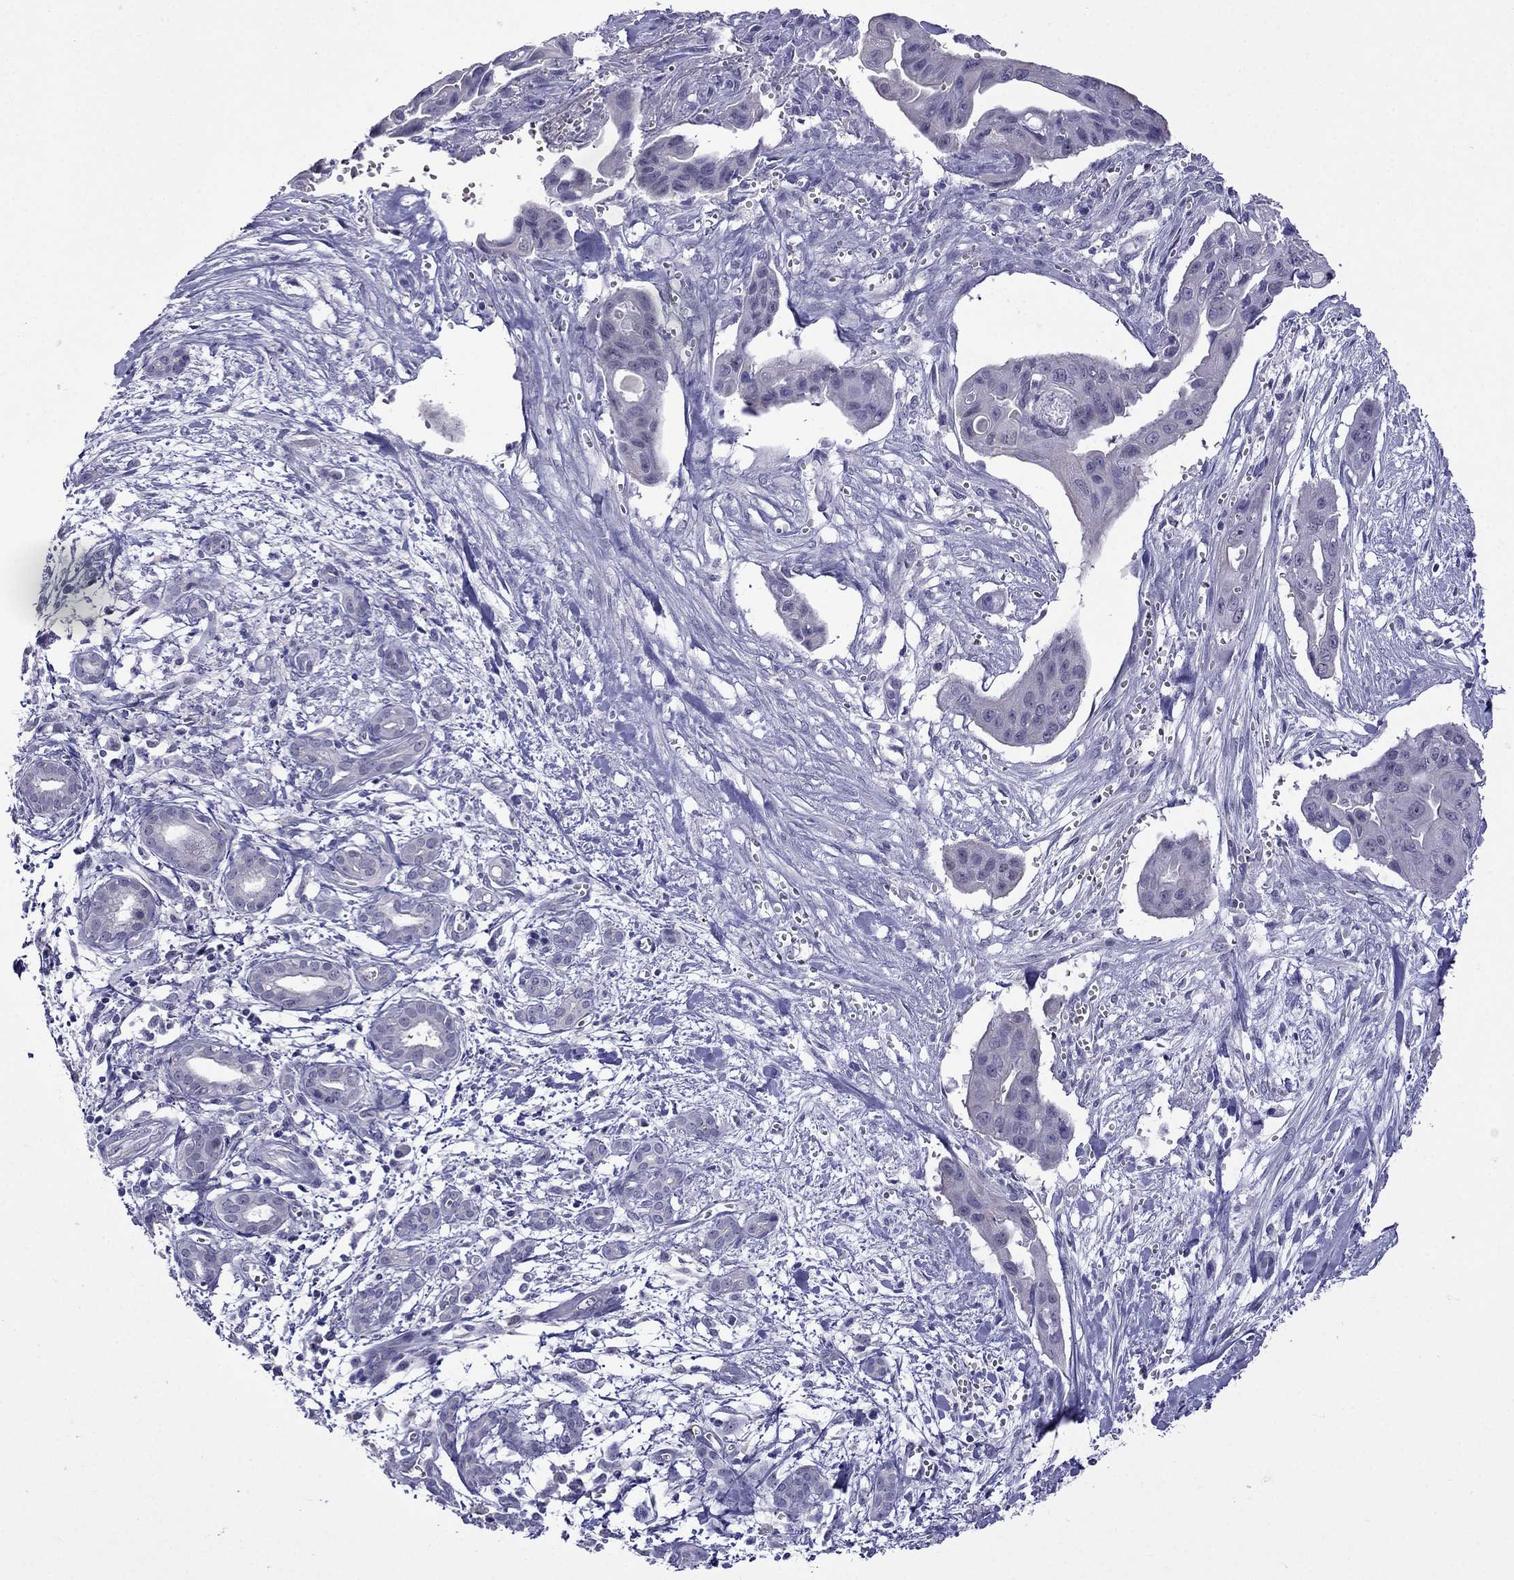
{"staining": {"intensity": "negative", "quantity": "none", "location": "none"}, "tissue": "pancreatic cancer", "cell_type": "Tumor cells", "image_type": "cancer", "snomed": [{"axis": "morphology", "description": "Adenocarcinoma, NOS"}, {"axis": "topography", "description": "Pancreas"}], "caption": "This is a image of immunohistochemistry staining of pancreatic cancer, which shows no expression in tumor cells. (Stains: DAB immunohistochemistry (IHC) with hematoxylin counter stain, Microscopy: brightfield microscopy at high magnification).", "gene": "MGP", "patient": {"sex": "male", "age": 60}}